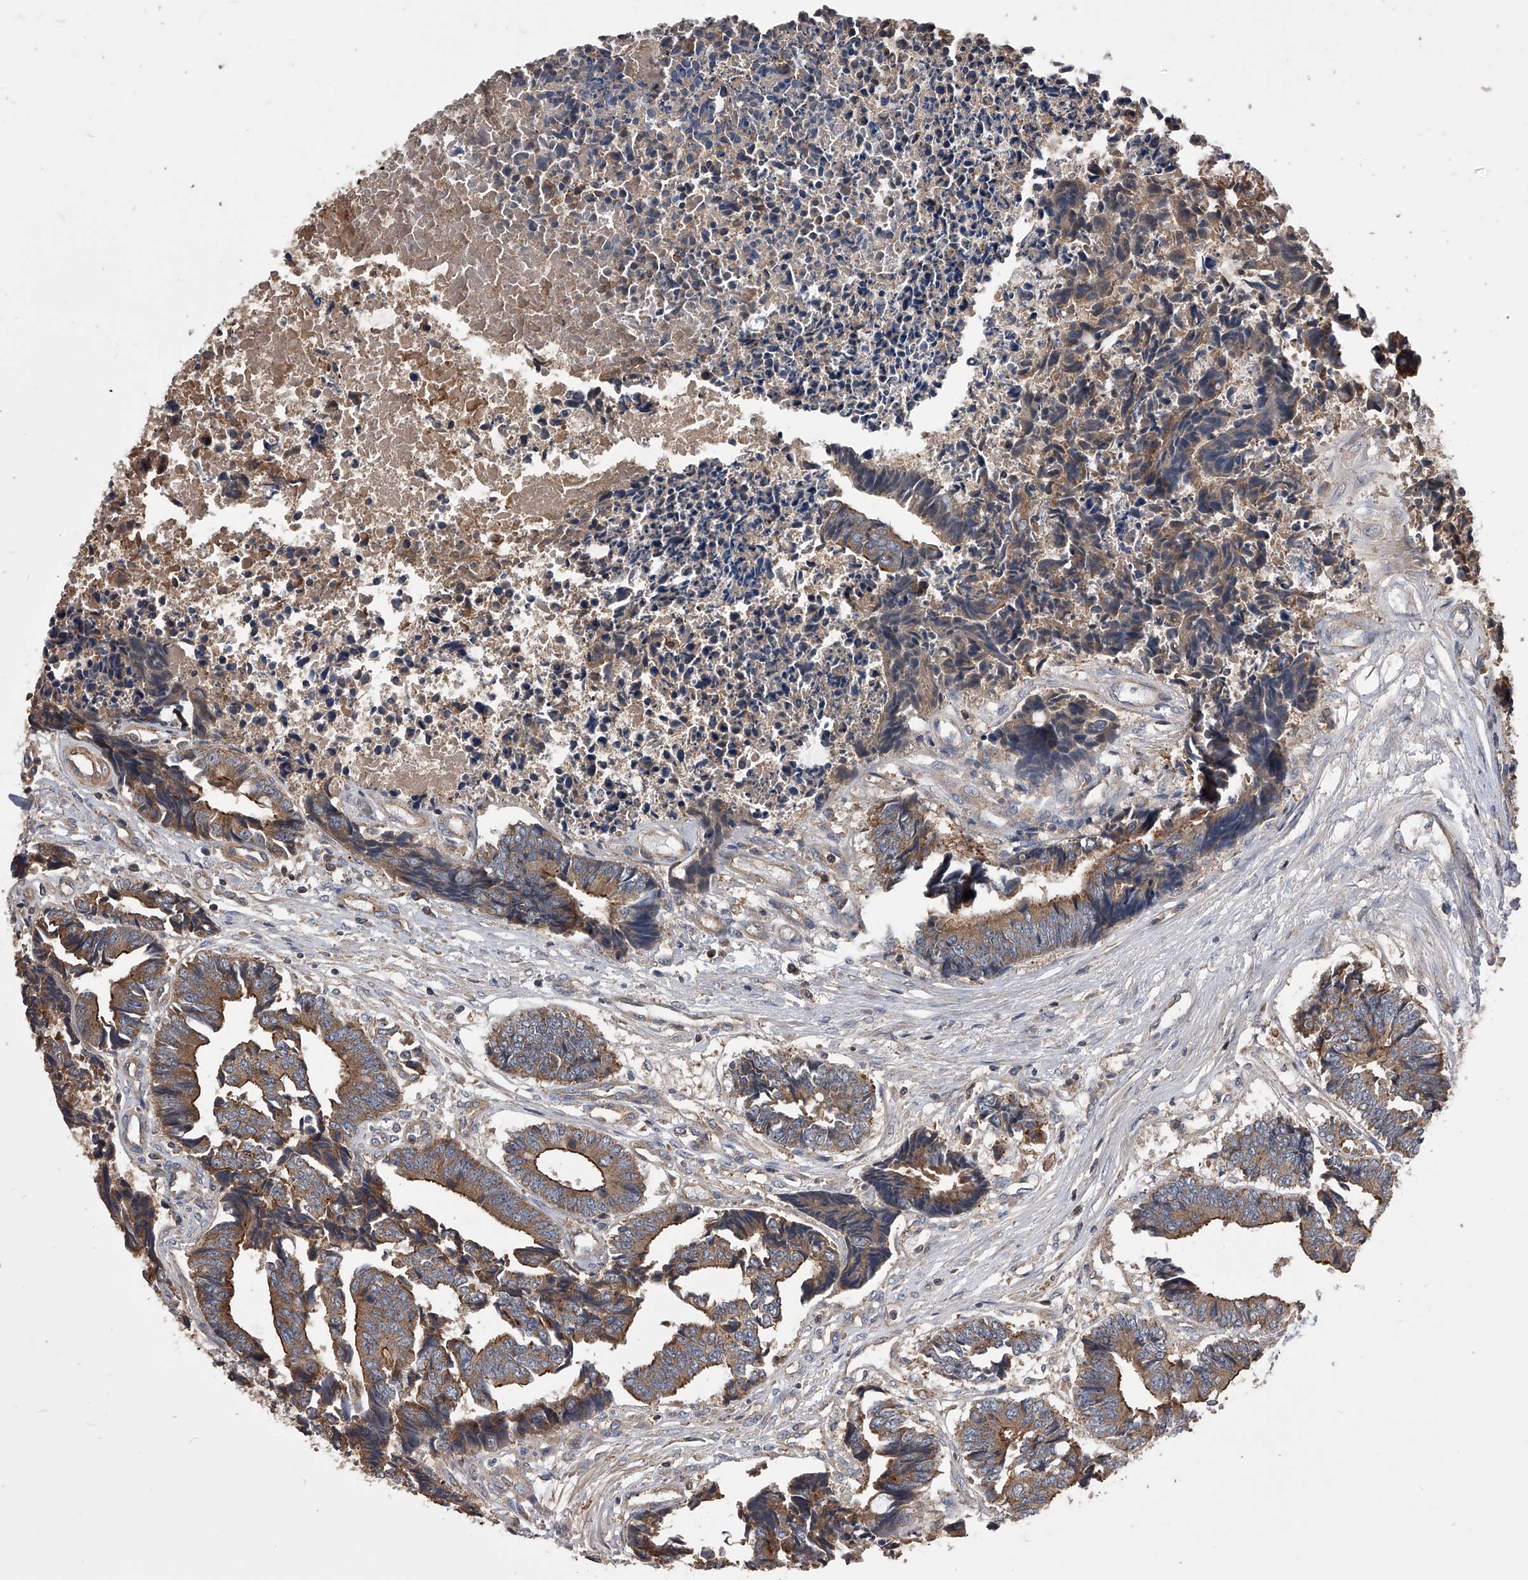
{"staining": {"intensity": "moderate", "quantity": ">75%", "location": "cytoplasmic/membranous"}, "tissue": "colorectal cancer", "cell_type": "Tumor cells", "image_type": "cancer", "snomed": [{"axis": "morphology", "description": "Adenocarcinoma, NOS"}, {"axis": "topography", "description": "Rectum"}], "caption": "This is a micrograph of immunohistochemistry (IHC) staining of colorectal cancer (adenocarcinoma), which shows moderate staining in the cytoplasmic/membranous of tumor cells.", "gene": "CUL7", "patient": {"sex": "male", "age": 84}}